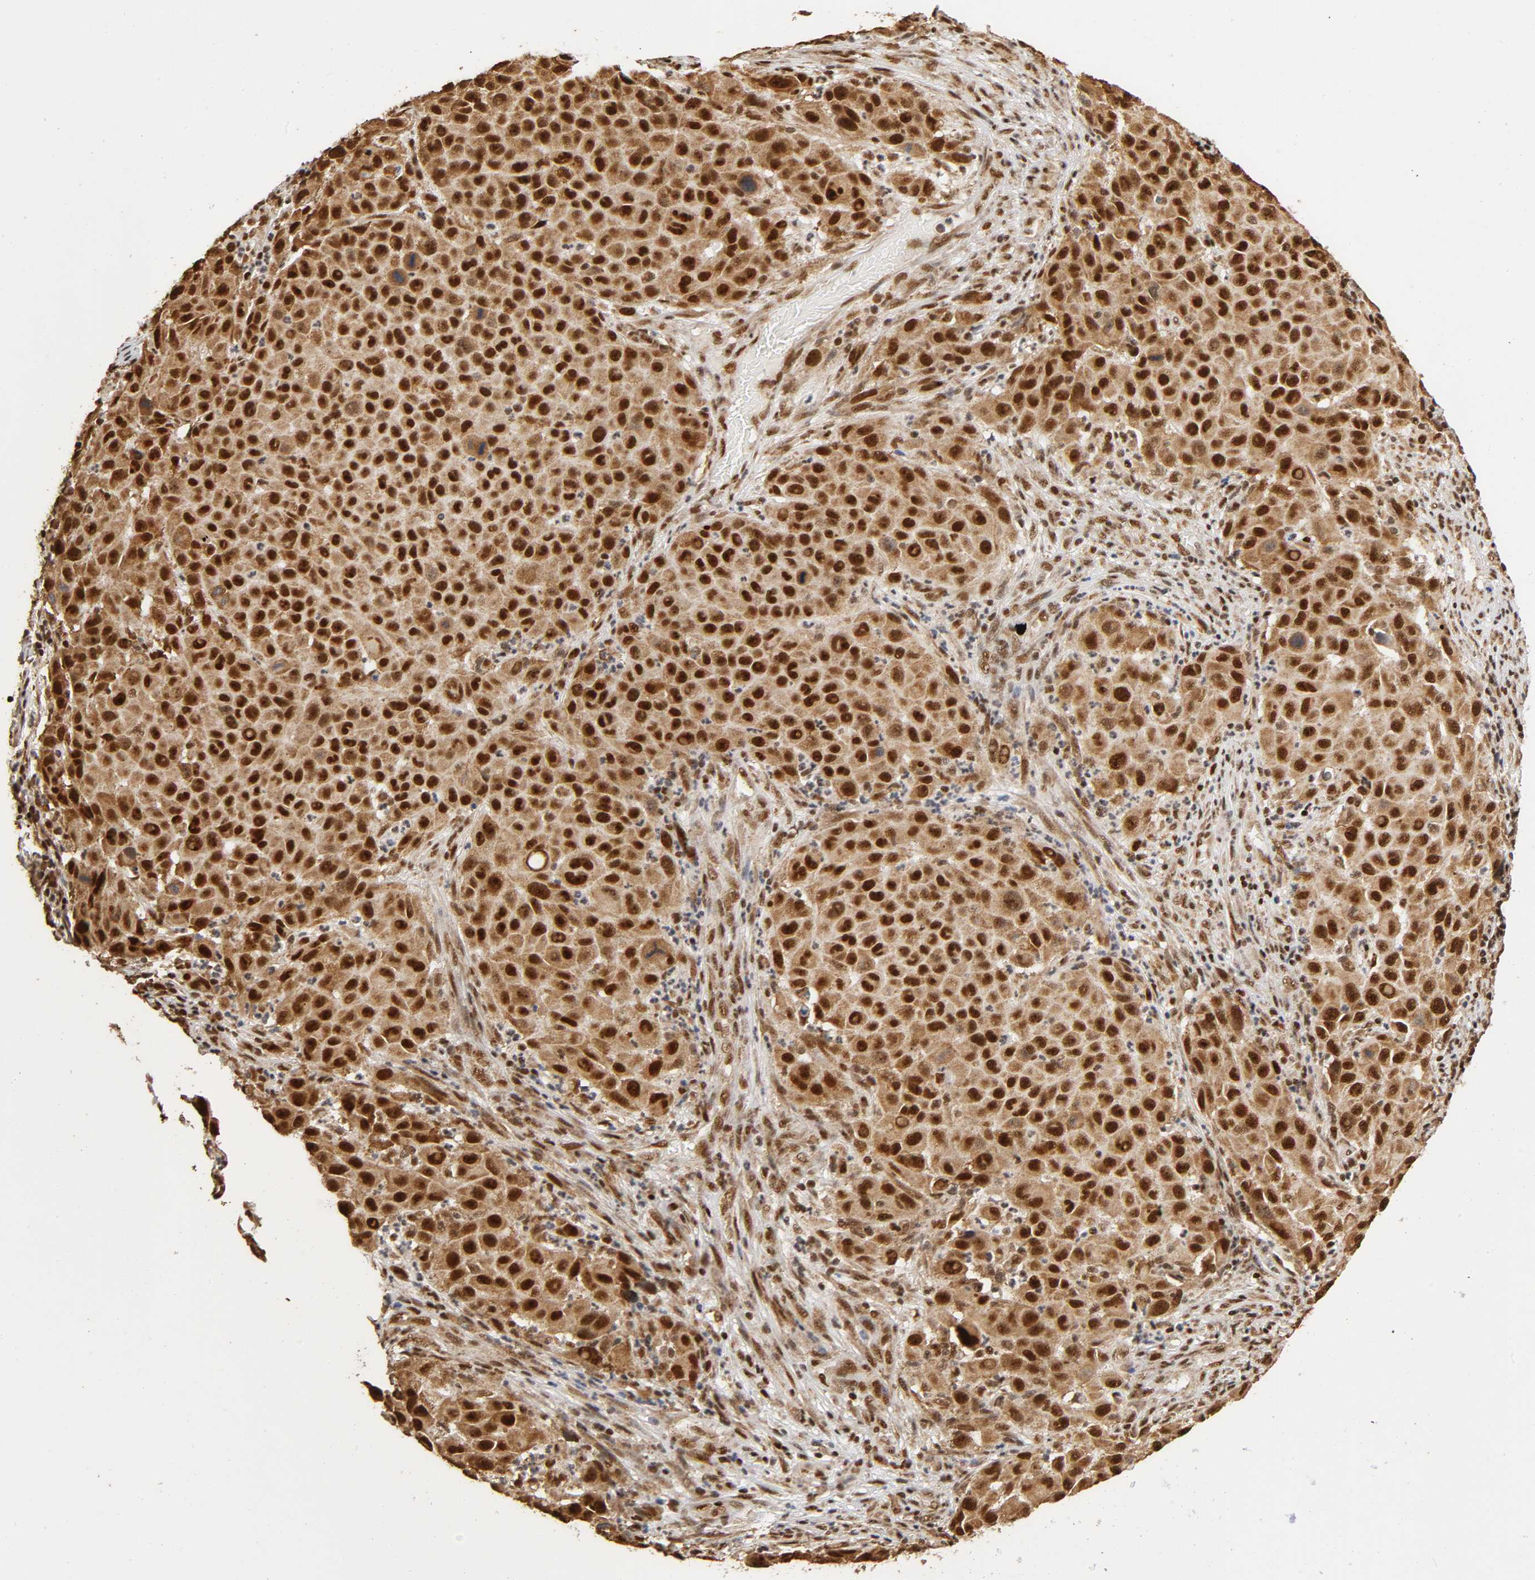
{"staining": {"intensity": "strong", "quantity": ">75%", "location": "cytoplasmic/membranous,nuclear"}, "tissue": "melanoma", "cell_type": "Tumor cells", "image_type": "cancer", "snomed": [{"axis": "morphology", "description": "Malignant melanoma, Metastatic site"}, {"axis": "topography", "description": "Lymph node"}], "caption": "DAB immunohistochemical staining of malignant melanoma (metastatic site) shows strong cytoplasmic/membranous and nuclear protein expression in about >75% of tumor cells.", "gene": "RNF122", "patient": {"sex": "male", "age": 61}}